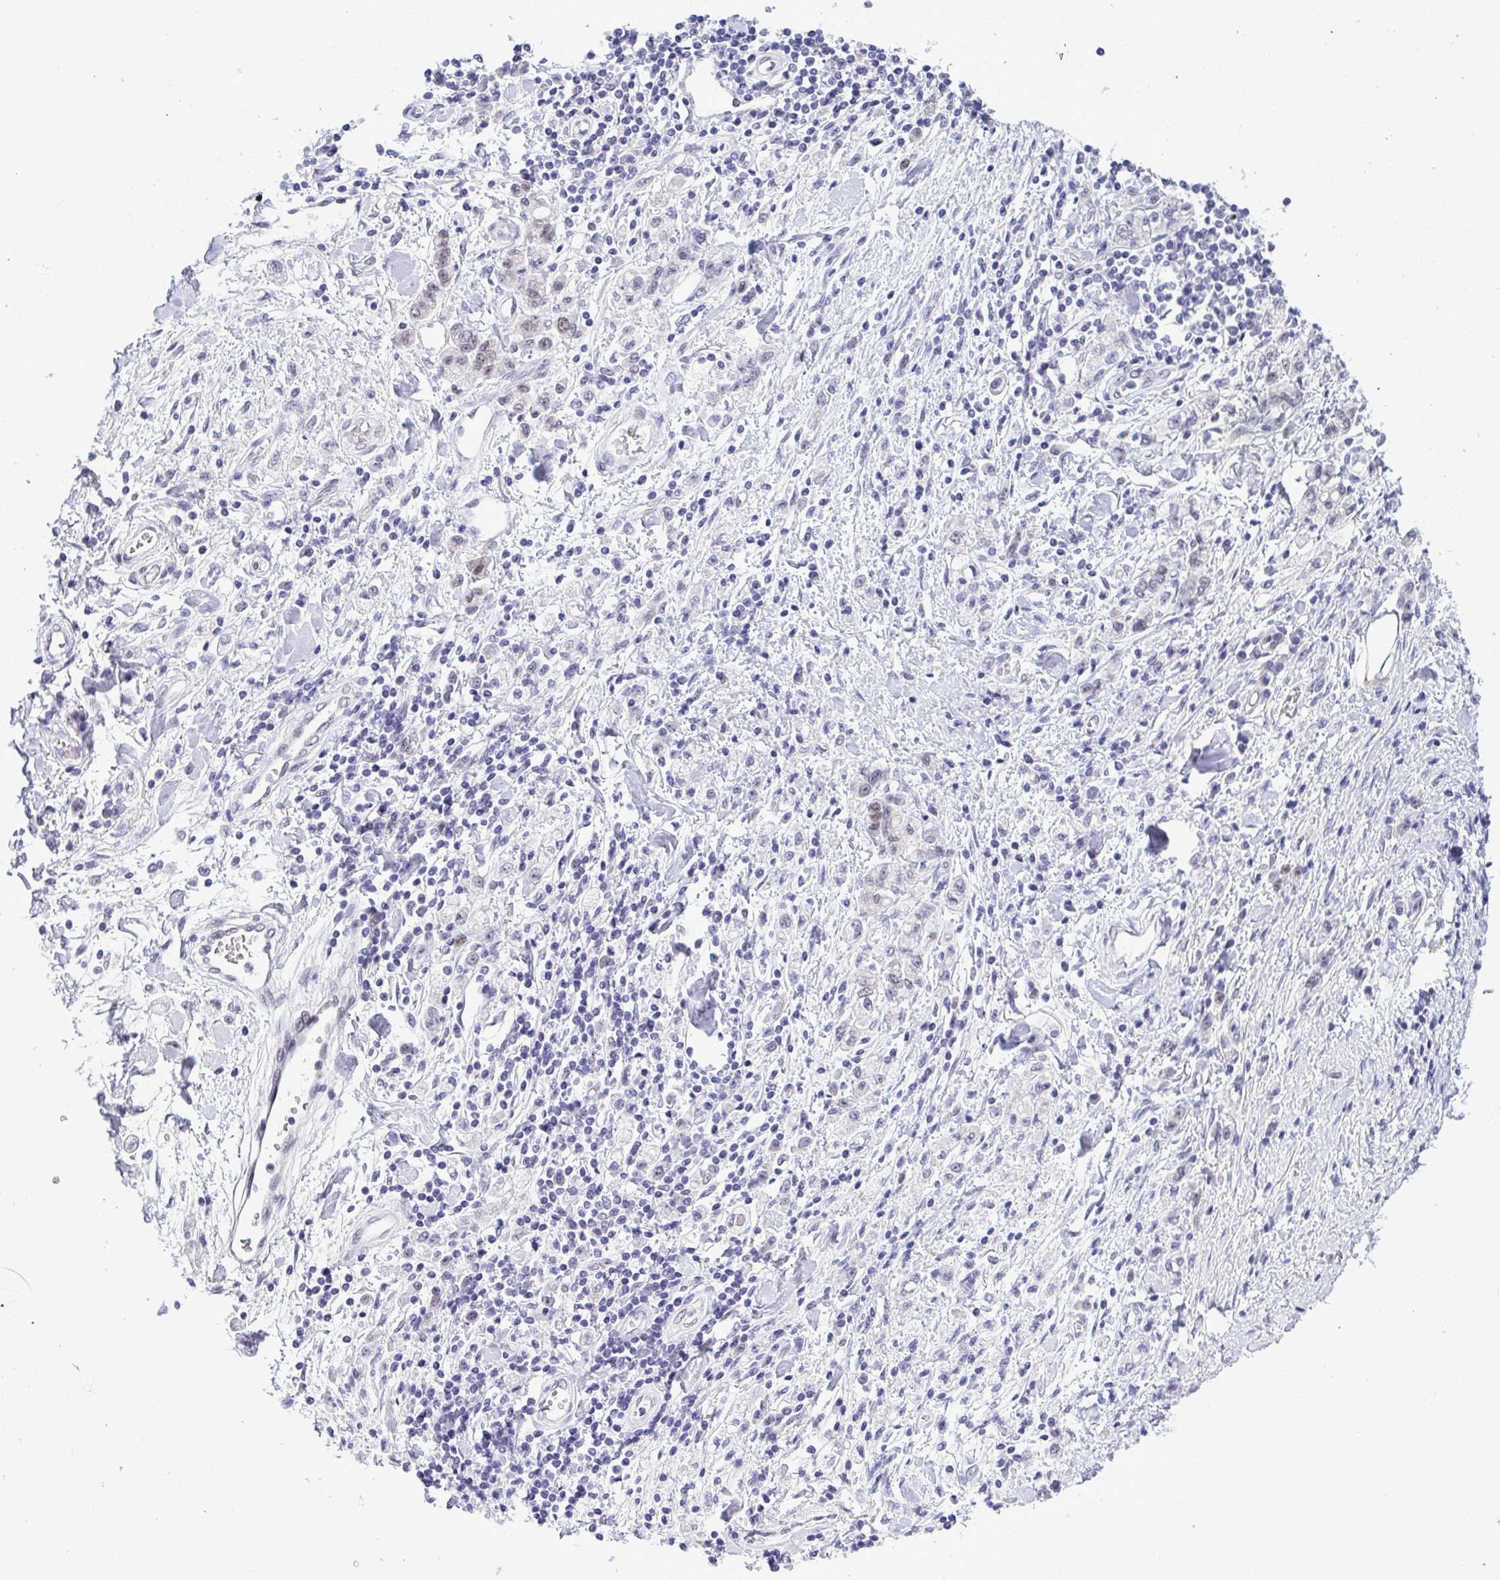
{"staining": {"intensity": "weak", "quantity": "<25%", "location": "nuclear"}, "tissue": "stomach cancer", "cell_type": "Tumor cells", "image_type": "cancer", "snomed": [{"axis": "morphology", "description": "Adenocarcinoma, NOS"}, {"axis": "topography", "description": "Stomach"}], "caption": "Tumor cells are negative for protein expression in human adenocarcinoma (stomach).", "gene": "TEAD4", "patient": {"sex": "male", "age": 77}}